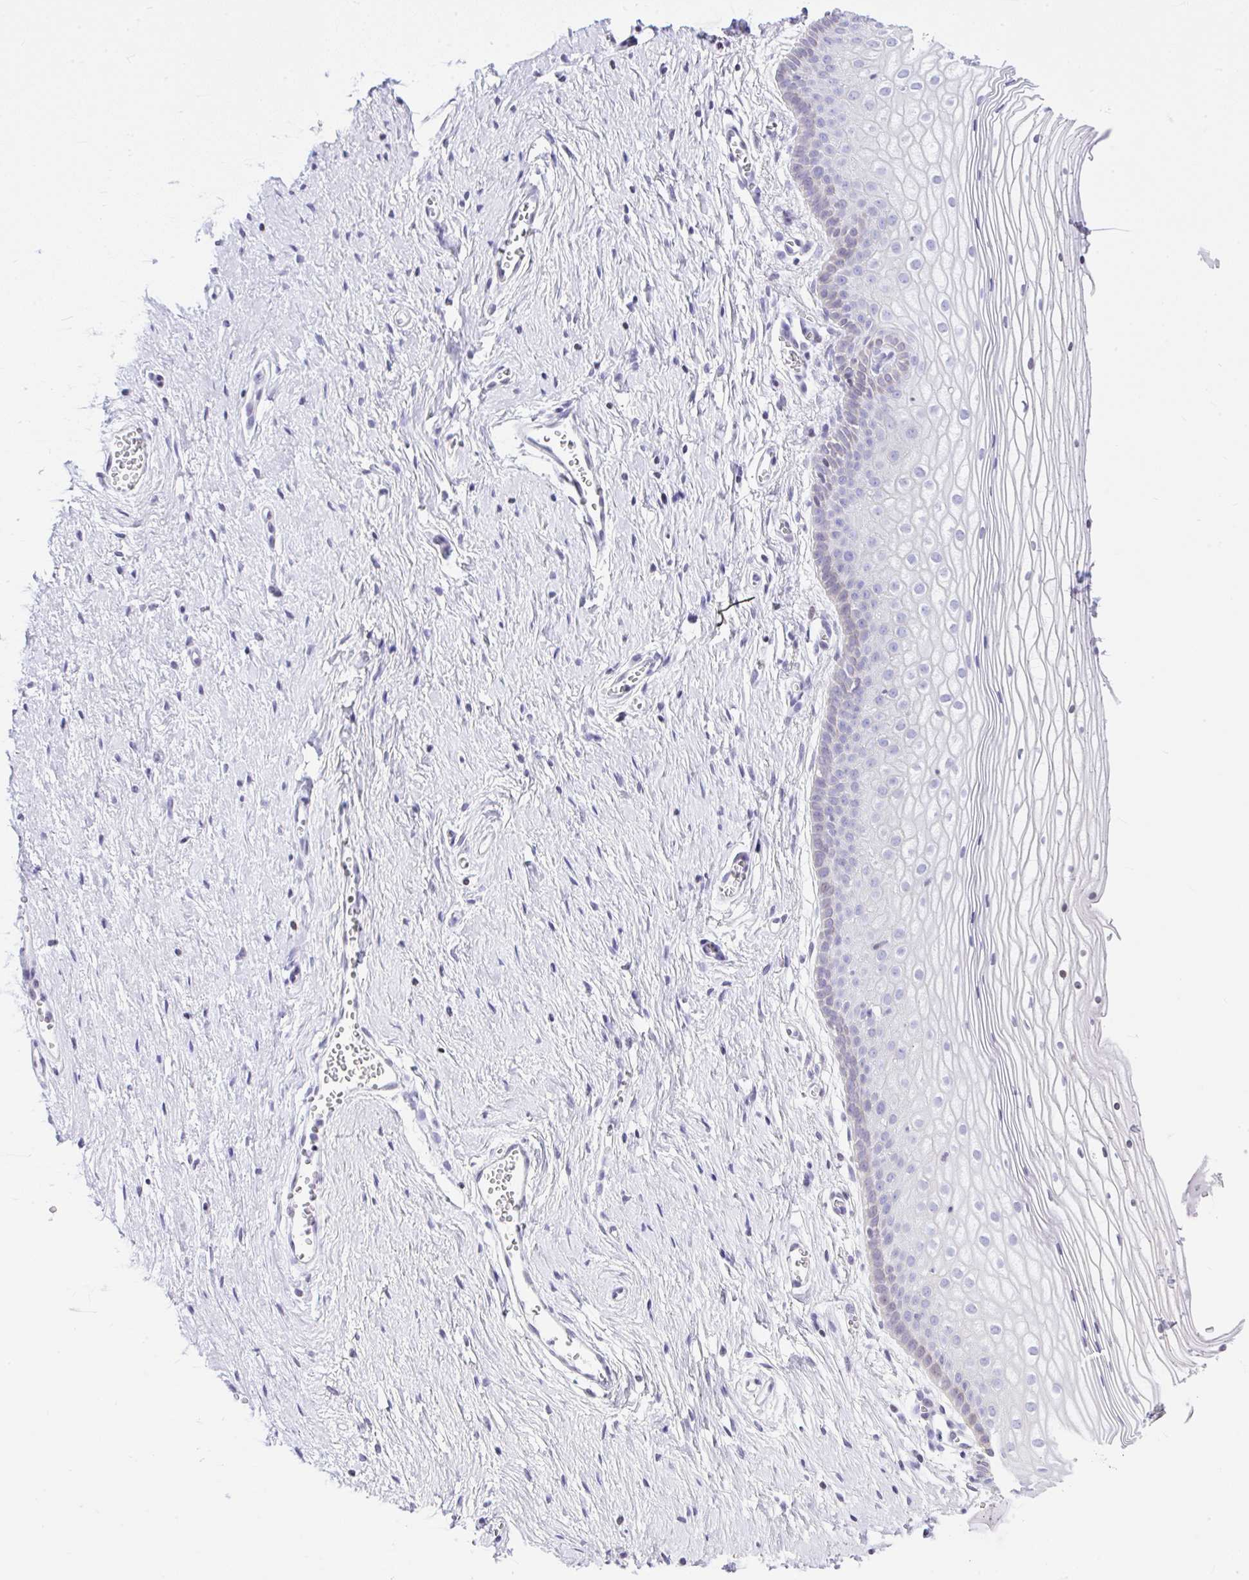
{"staining": {"intensity": "weak", "quantity": "<25%", "location": "cytoplasmic/membranous"}, "tissue": "vagina", "cell_type": "Squamous epithelial cells", "image_type": "normal", "snomed": [{"axis": "morphology", "description": "Normal tissue, NOS"}, {"axis": "topography", "description": "Vagina"}], "caption": "This is a photomicrograph of IHC staining of unremarkable vagina, which shows no positivity in squamous epithelial cells. (DAB (3,3'-diaminobenzidine) immunohistochemistry visualized using brightfield microscopy, high magnification).", "gene": "KRT27", "patient": {"sex": "female", "age": 56}}